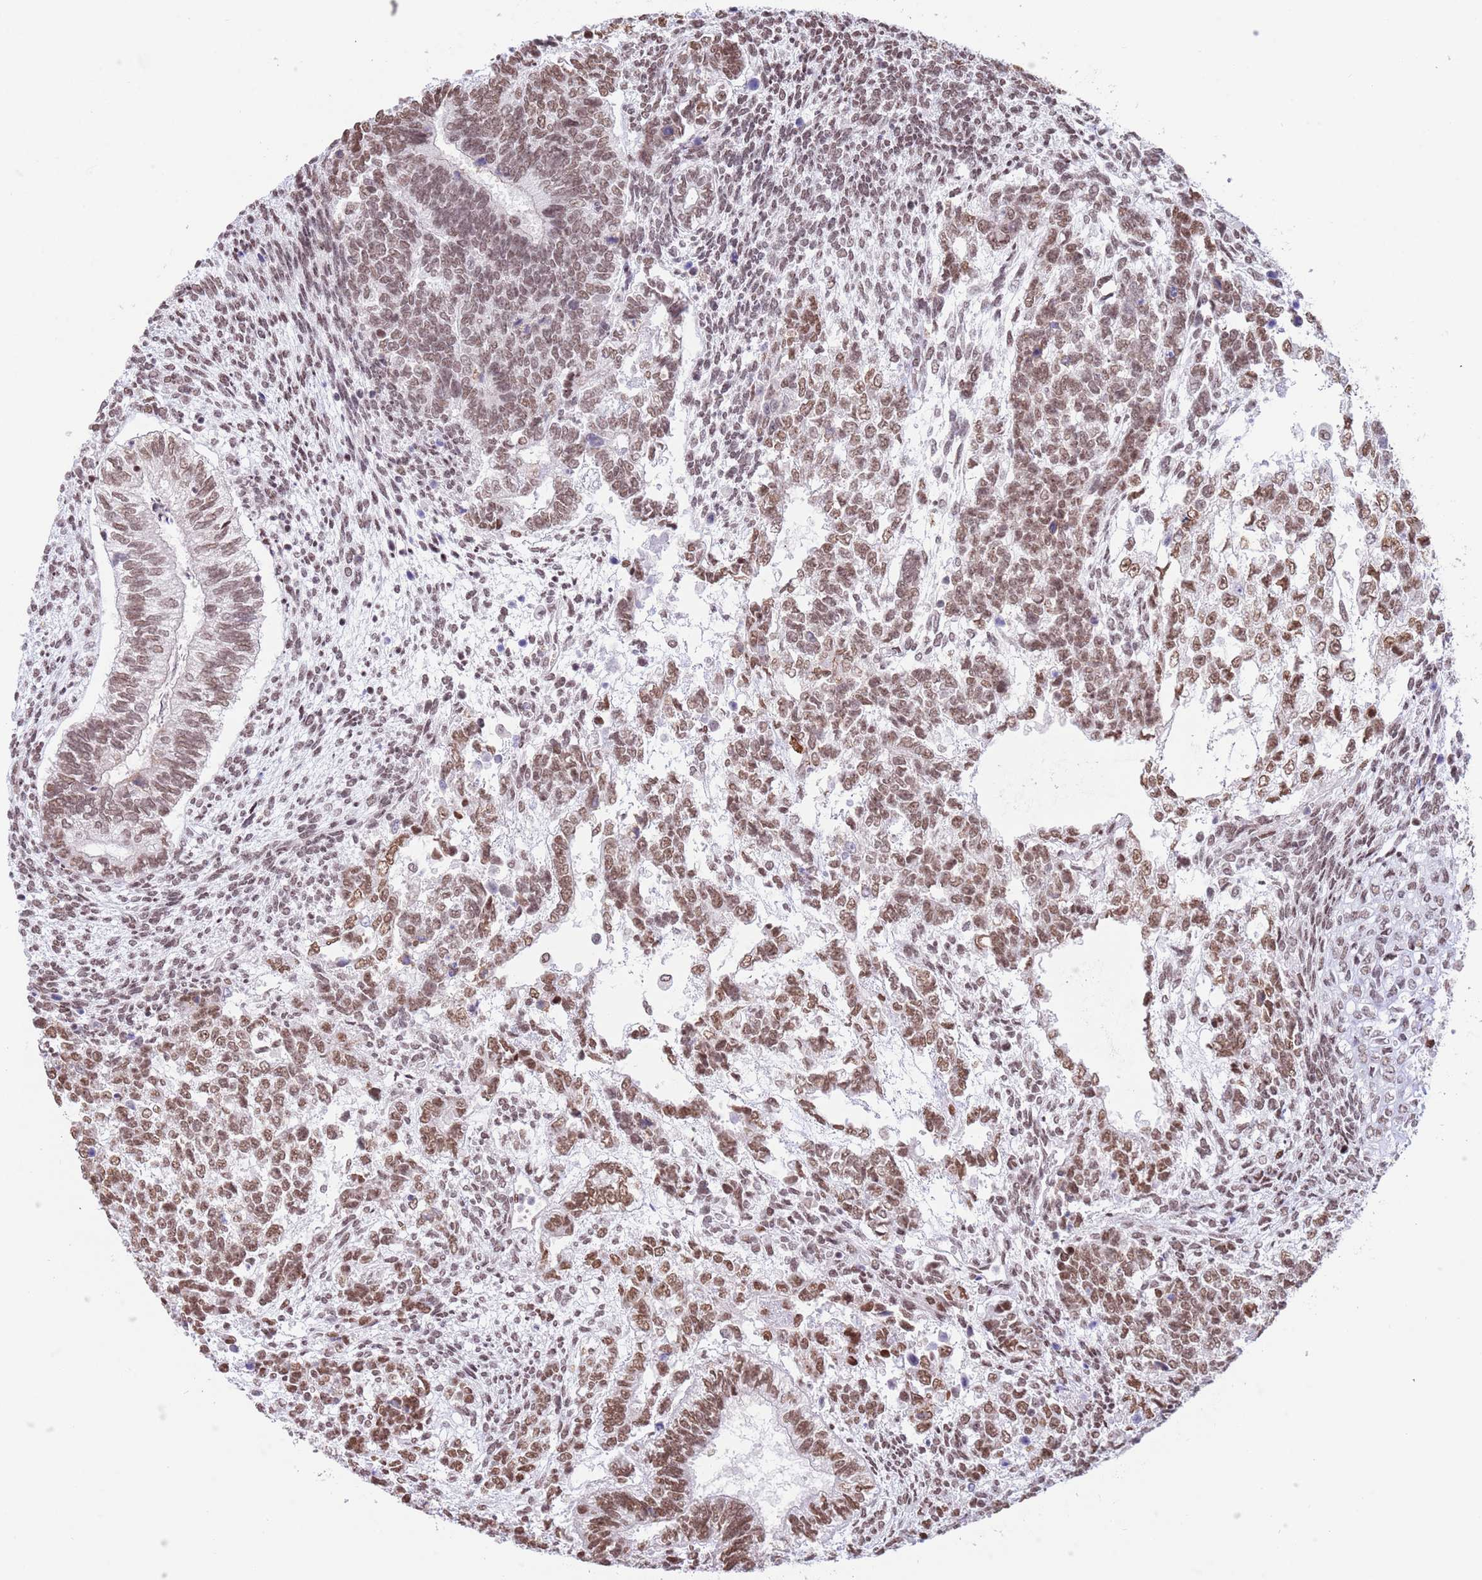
{"staining": {"intensity": "moderate", "quantity": ">75%", "location": "nuclear"}, "tissue": "testis cancer", "cell_type": "Tumor cells", "image_type": "cancer", "snomed": [{"axis": "morphology", "description": "Carcinoma, Embryonal, NOS"}, {"axis": "topography", "description": "Testis"}], "caption": "Immunohistochemical staining of human testis embryonal carcinoma reveals medium levels of moderate nuclear staining in approximately >75% of tumor cells. Nuclei are stained in blue.", "gene": "ZNF382", "patient": {"sex": "male", "age": 23}}